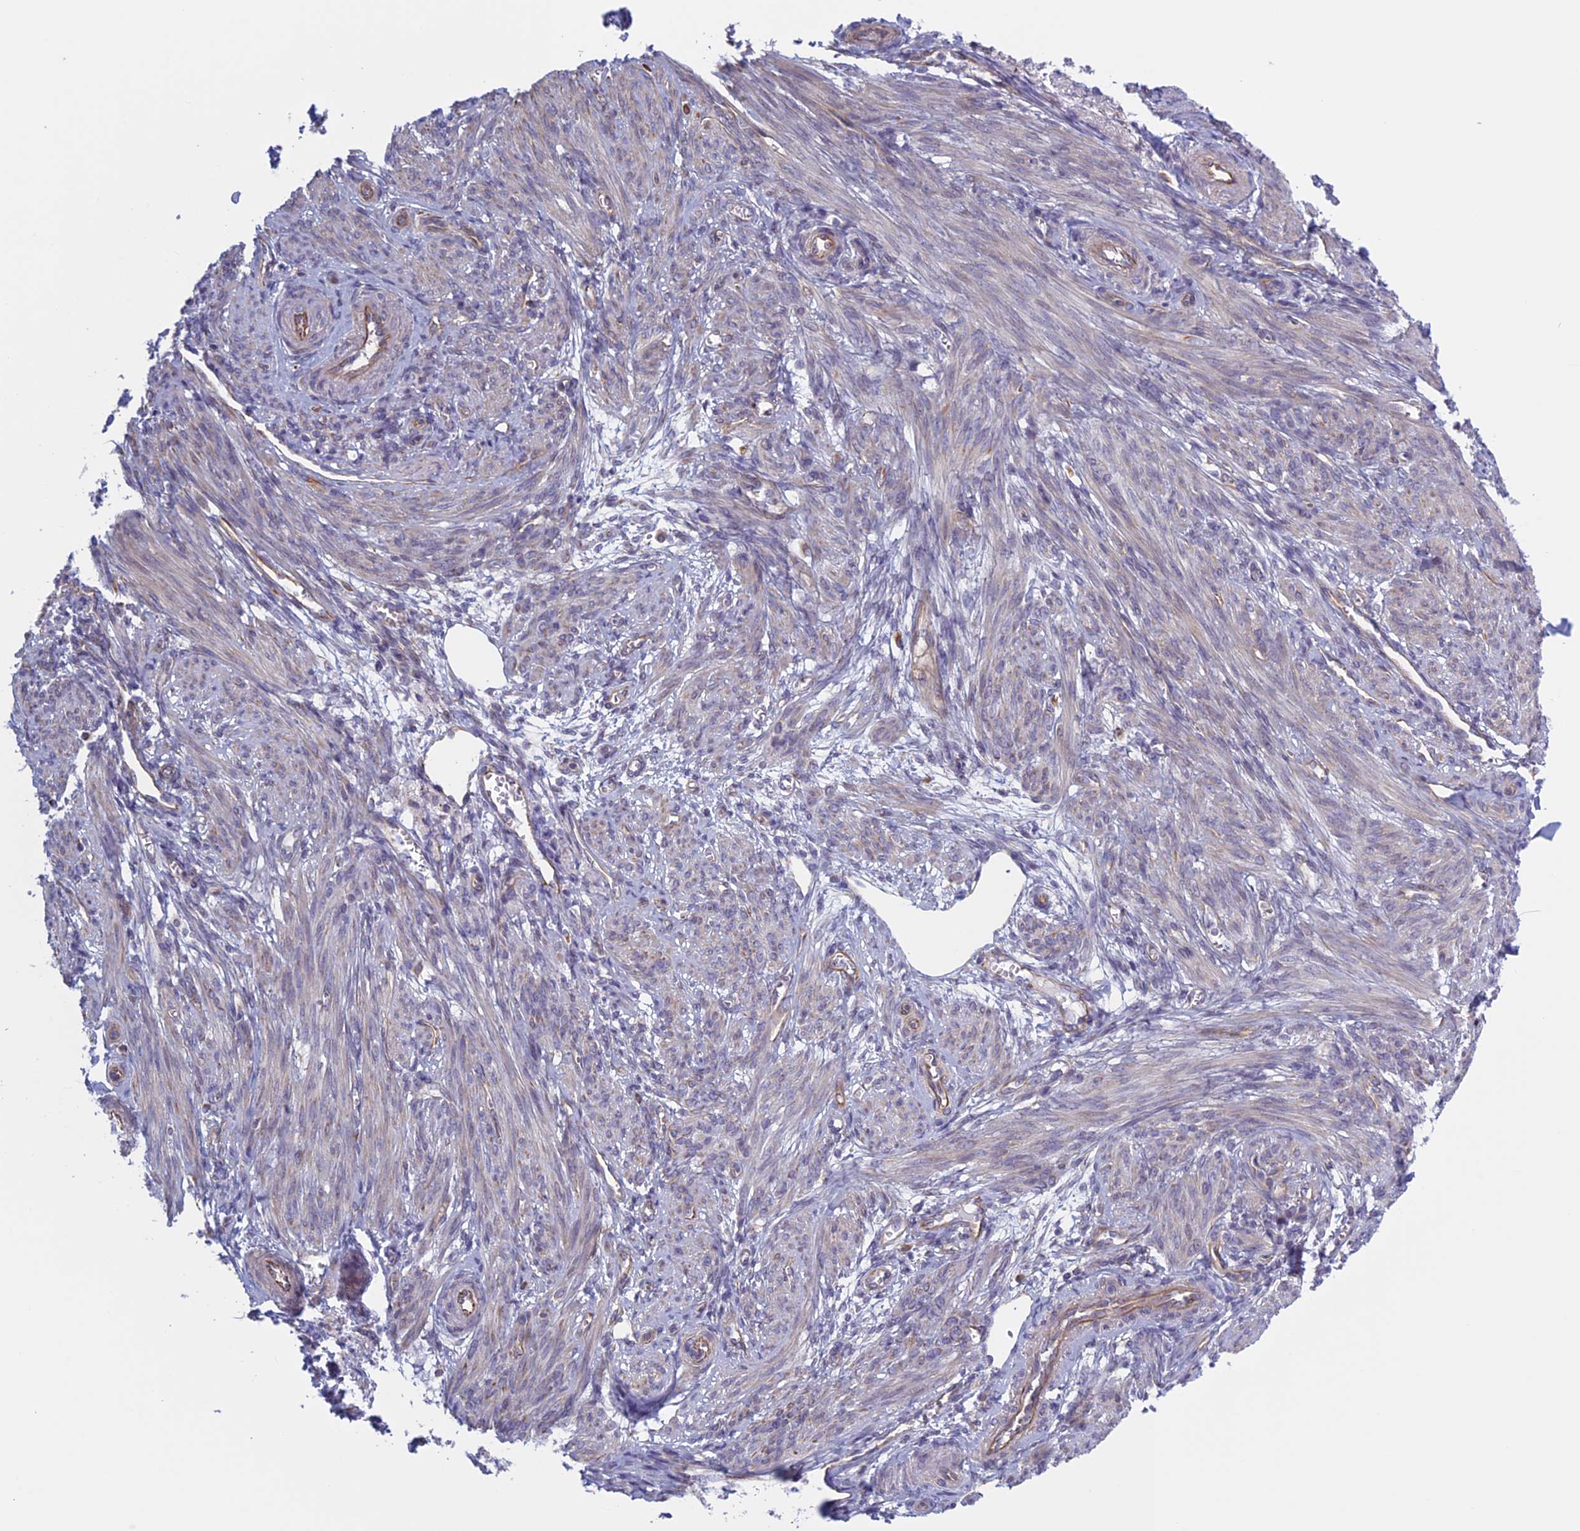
{"staining": {"intensity": "weak", "quantity": "<25%", "location": "cytoplasmic/membranous"}, "tissue": "smooth muscle", "cell_type": "Smooth muscle cells", "image_type": "normal", "snomed": [{"axis": "morphology", "description": "Normal tissue, NOS"}, {"axis": "topography", "description": "Smooth muscle"}], "caption": "Normal smooth muscle was stained to show a protein in brown. There is no significant positivity in smooth muscle cells. (DAB IHC with hematoxylin counter stain).", "gene": "BCL2L10", "patient": {"sex": "female", "age": 39}}